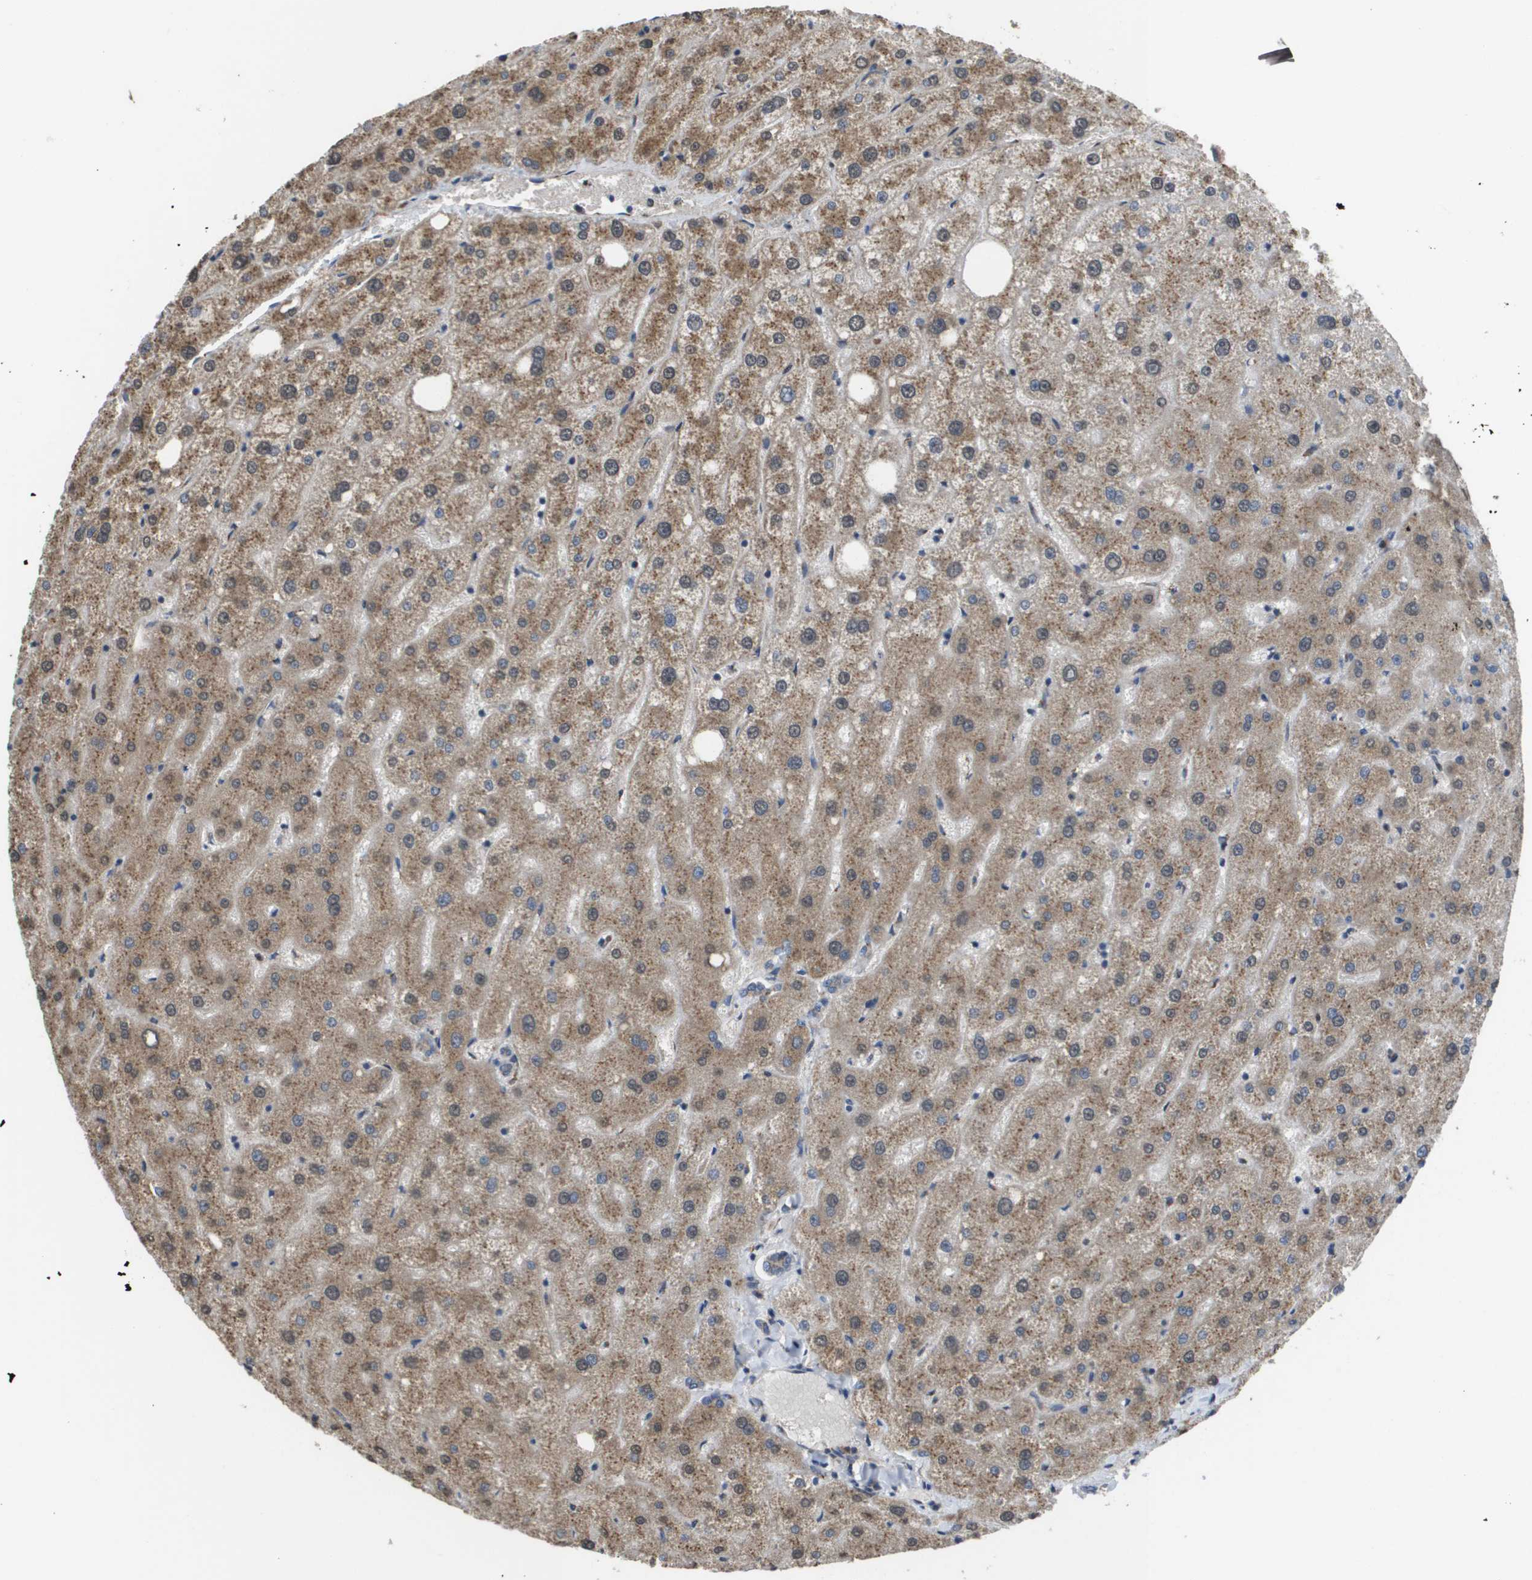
{"staining": {"intensity": "weak", "quantity": ">75%", "location": "cytoplasmic/membranous"}, "tissue": "liver", "cell_type": "Cholangiocytes", "image_type": "normal", "snomed": [{"axis": "morphology", "description": "Normal tissue, NOS"}, {"axis": "topography", "description": "Liver"}], "caption": "An immunohistochemistry (IHC) photomicrograph of normal tissue is shown. Protein staining in brown highlights weak cytoplasmic/membranous positivity in liver within cholangiocytes. (DAB (3,3'-diaminobenzidine) IHC with brightfield microscopy, high magnification).", "gene": "PCK1", "patient": {"sex": "male", "age": 73}}